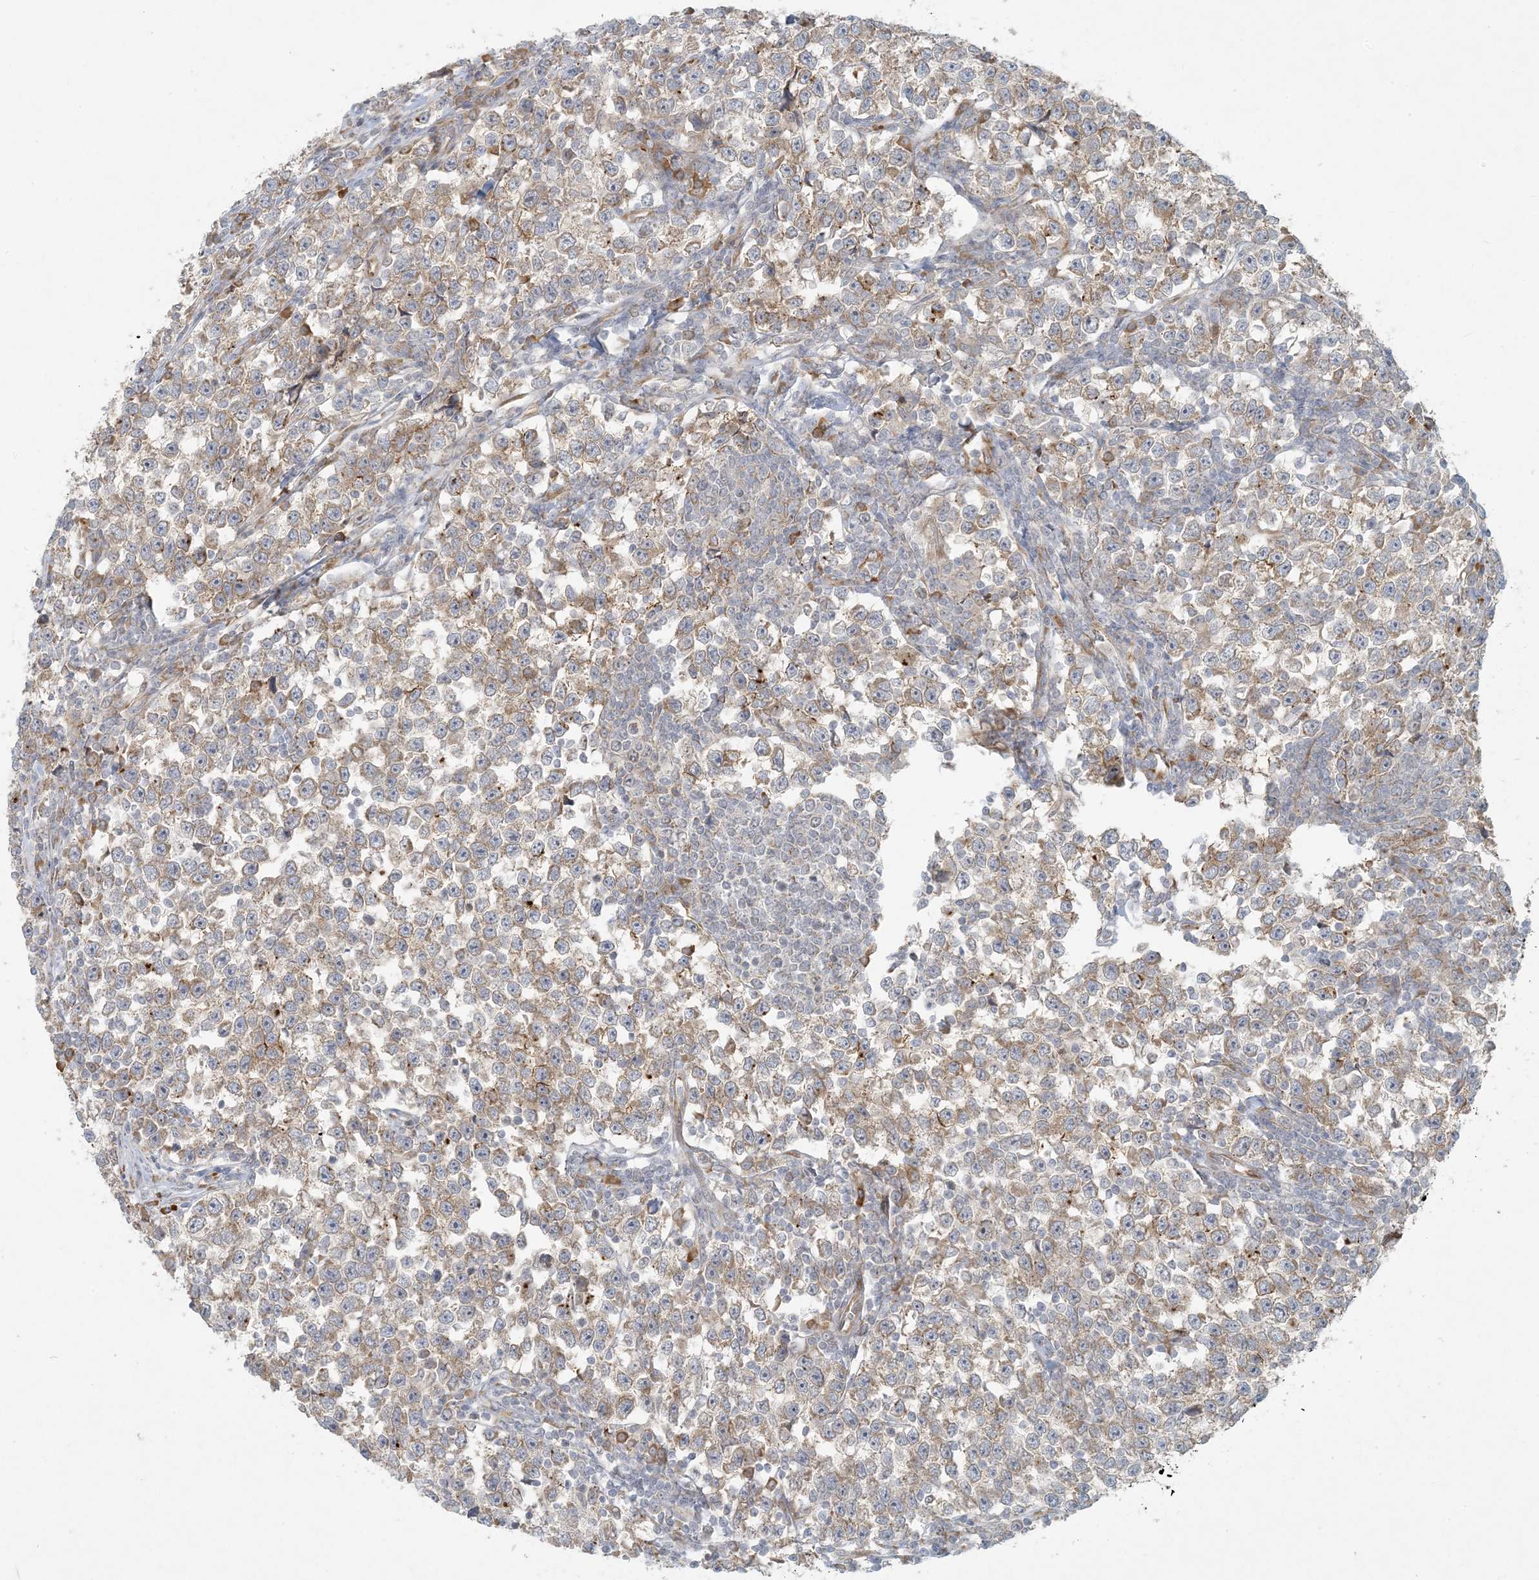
{"staining": {"intensity": "moderate", "quantity": ">75%", "location": "cytoplasmic/membranous"}, "tissue": "testis cancer", "cell_type": "Tumor cells", "image_type": "cancer", "snomed": [{"axis": "morphology", "description": "Normal tissue, NOS"}, {"axis": "morphology", "description": "Seminoma, NOS"}, {"axis": "topography", "description": "Testis"}], "caption": "Seminoma (testis) was stained to show a protein in brown. There is medium levels of moderate cytoplasmic/membranous expression in about >75% of tumor cells.", "gene": "HACL1", "patient": {"sex": "male", "age": 43}}